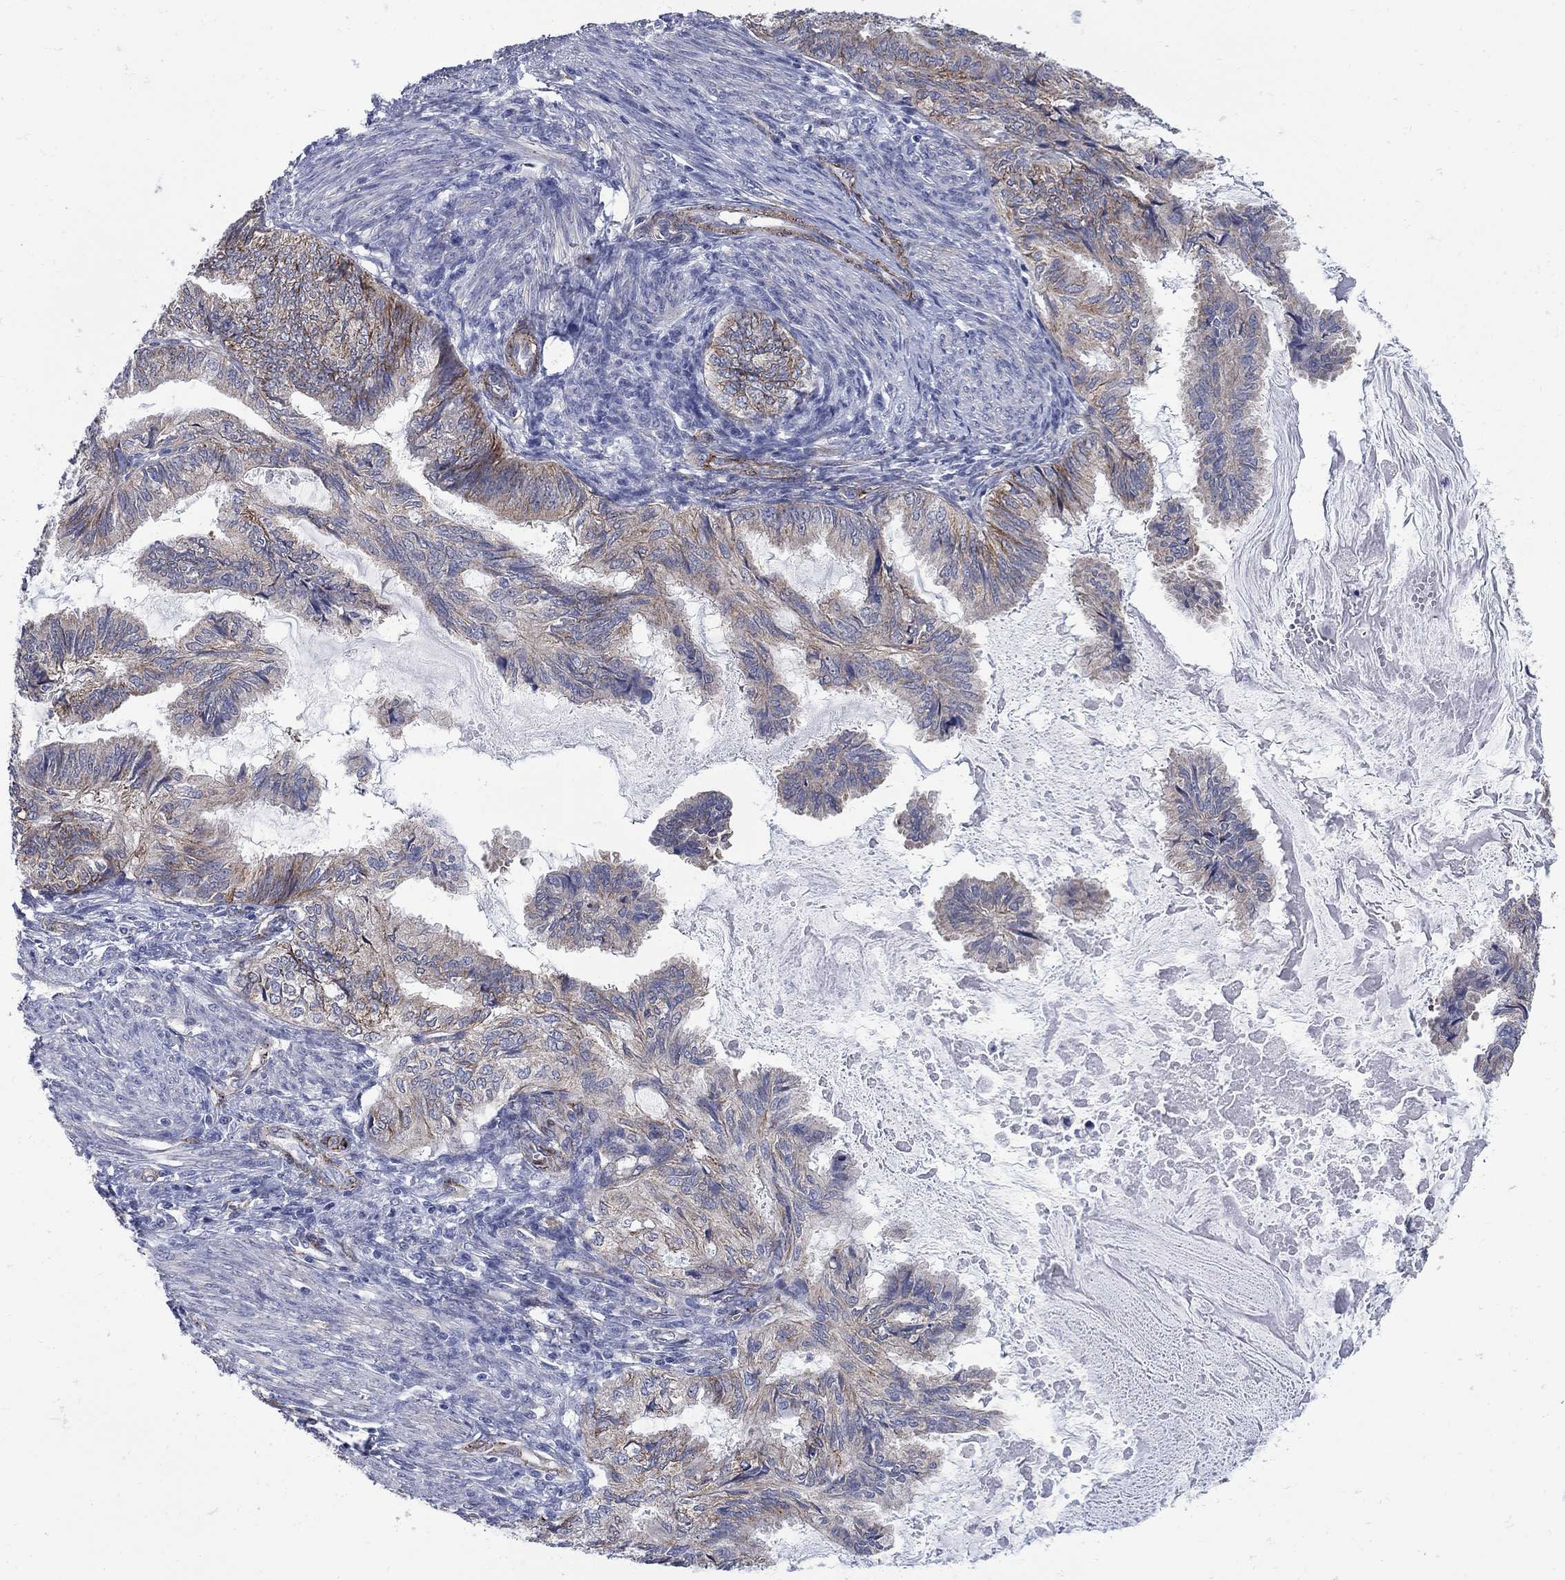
{"staining": {"intensity": "moderate", "quantity": "<25%", "location": "cytoplasmic/membranous"}, "tissue": "endometrial cancer", "cell_type": "Tumor cells", "image_type": "cancer", "snomed": [{"axis": "morphology", "description": "Adenocarcinoma, NOS"}, {"axis": "topography", "description": "Endometrium"}], "caption": "Immunohistochemical staining of endometrial cancer (adenocarcinoma) shows moderate cytoplasmic/membranous protein positivity in approximately <25% of tumor cells. The staining was performed using DAB, with brown indicating positive protein expression. Nuclei are stained blue with hematoxylin.", "gene": "SEPTIN8", "patient": {"sex": "female", "age": 86}}